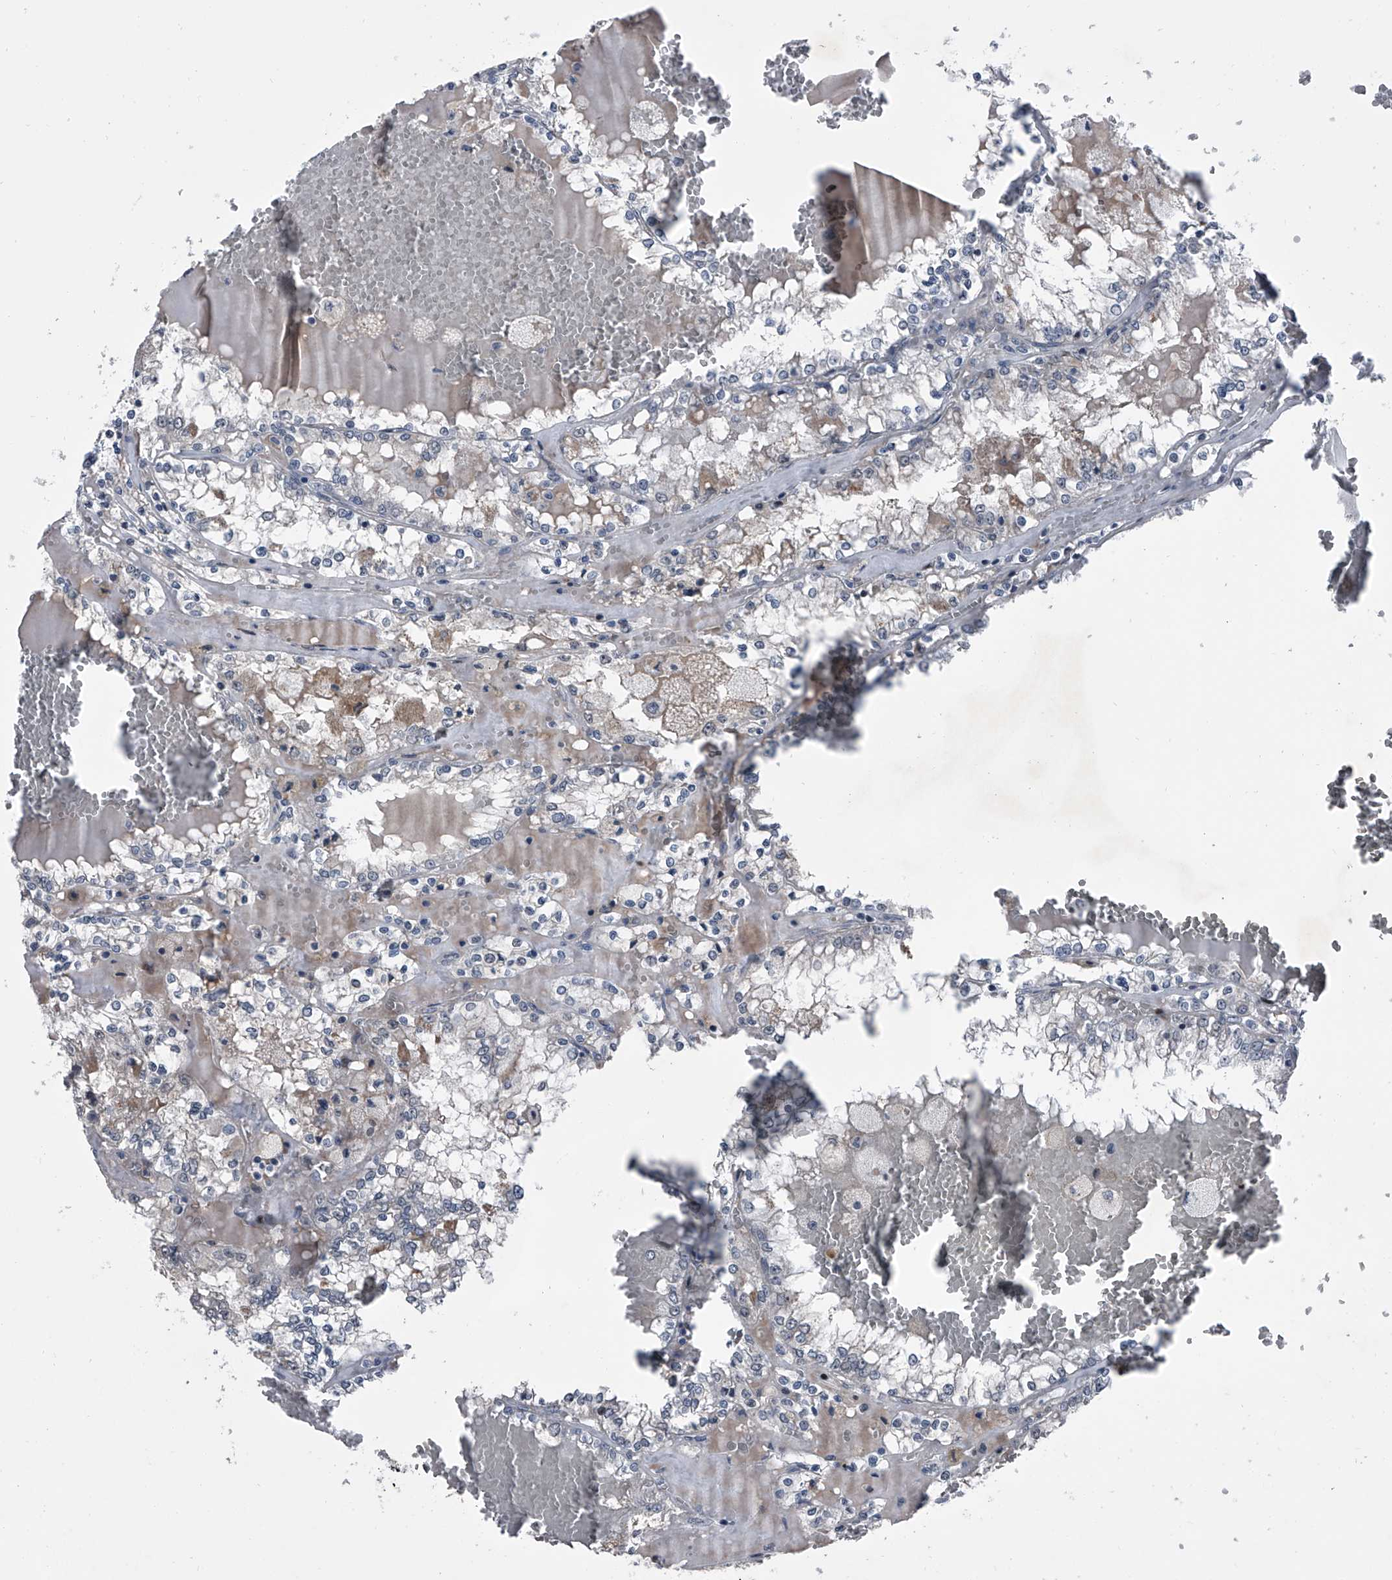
{"staining": {"intensity": "negative", "quantity": "none", "location": "none"}, "tissue": "renal cancer", "cell_type": "Tumor cells", "image_type": "cancer", "snomed": [{"axis": "morphology", "description": "Adenocarcinoma, NOS"}, {"axis": "topography", "description": "Kidney"}], "caption": "A micrograph of human renal cancer is negative for staining in tumor cells.", "gene": "ELK4", "patient": {"sex": "female", "age": 56}}